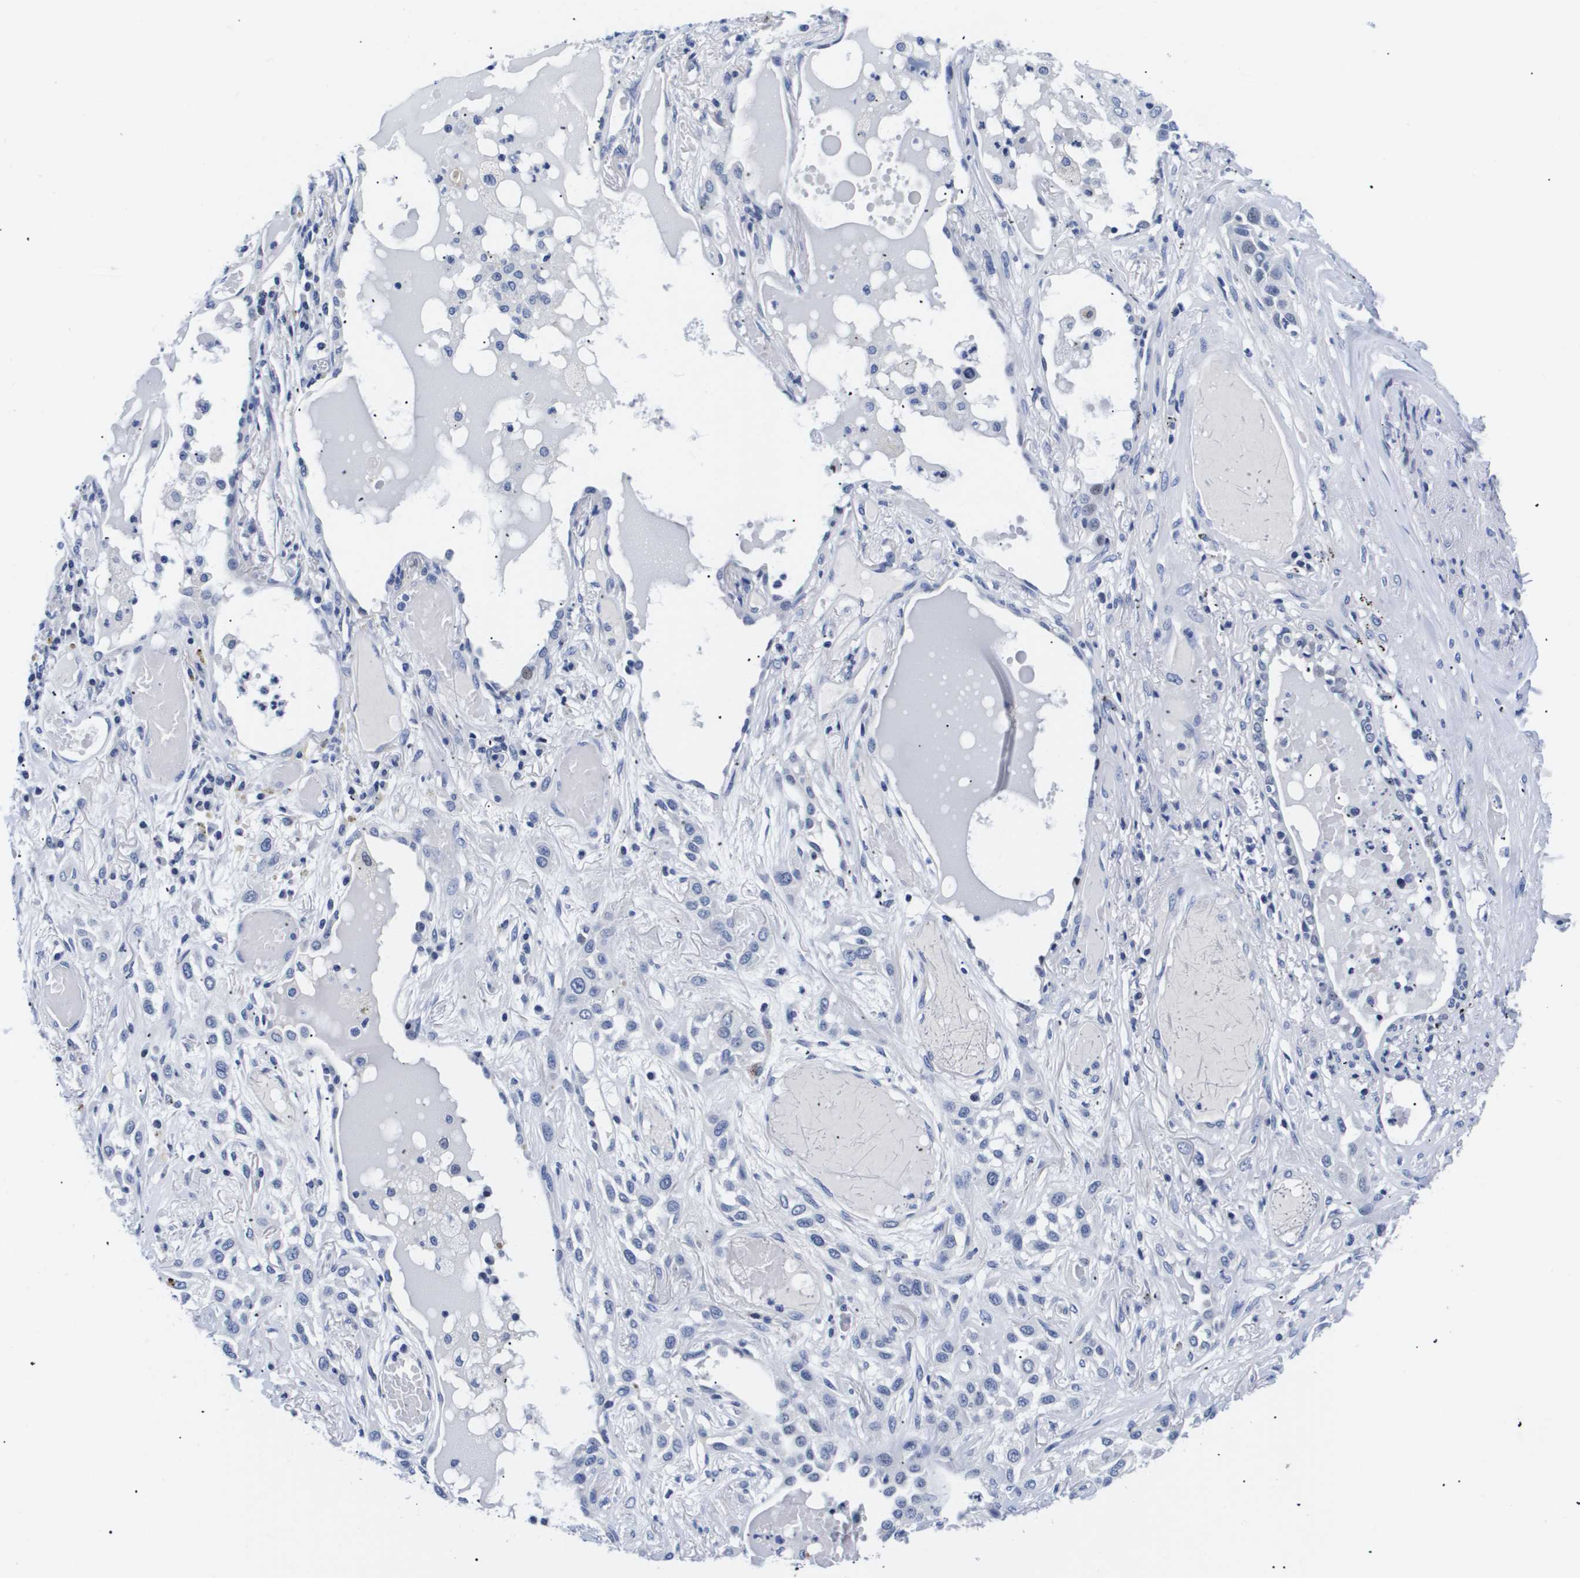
{"staining": {"intensity": "weak", "quantity": "<25%", "location": "nuclear"}, "tissue": "lung cancer", "cell_type": "Tumor cells", "image_type": "cancer", "snomed": [{"axis": "morphology", "description": "Squamous cell carcinoma, NOS"}, {"axis": "topography", "description": "Lung"}], "caption": "Photomicrograph shows no protein staining in tumor cells of lung cancer tissue. (DAB (3,3'-diaminobenzidine) immunohistochemistry, high magnification).", "gene": "SHD", "patient": {"sex": "male", "age": 71}}